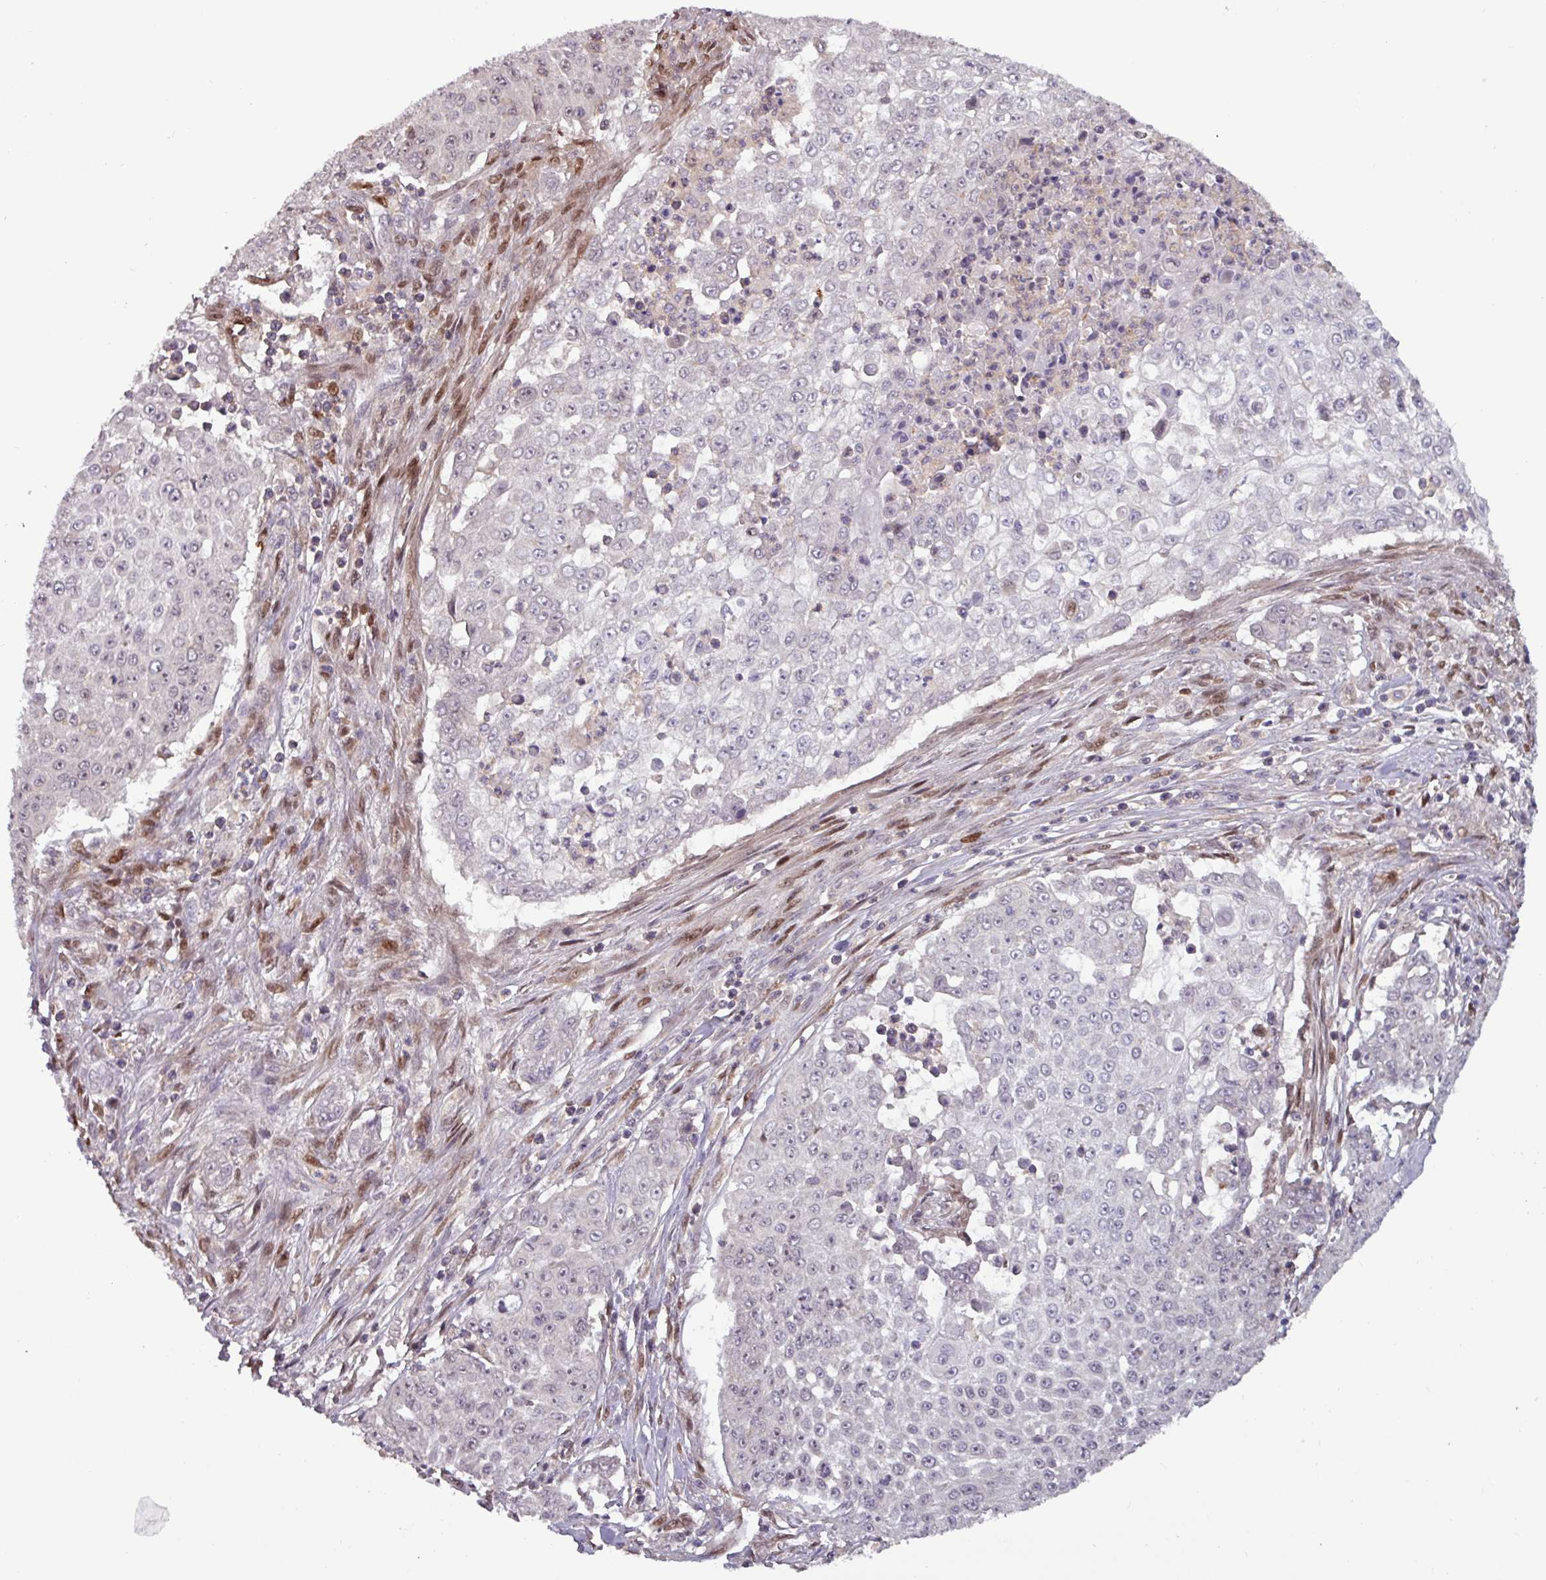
{"staining": {"intensity": "weak", "quantity": "25%-75%", "location": "nuclear"}, "tissue": "skin cancer", "cell_type": "Tumor cells", "image_type": "cancer", "snomed": [{"axis": "morphology", "description": "Squamous cell carcinoma, NOS"}, {"axis": "topography", "description": "Skin"}], "caption": "Immunohistochemical staining of skin cancer (squamous cell carcinoma) reveals low levels of weak nuclear positivity in about 25%-75% of tumor cells.", "gene": "PRRX1", "patient": {"sex": "male", "age": 24}}